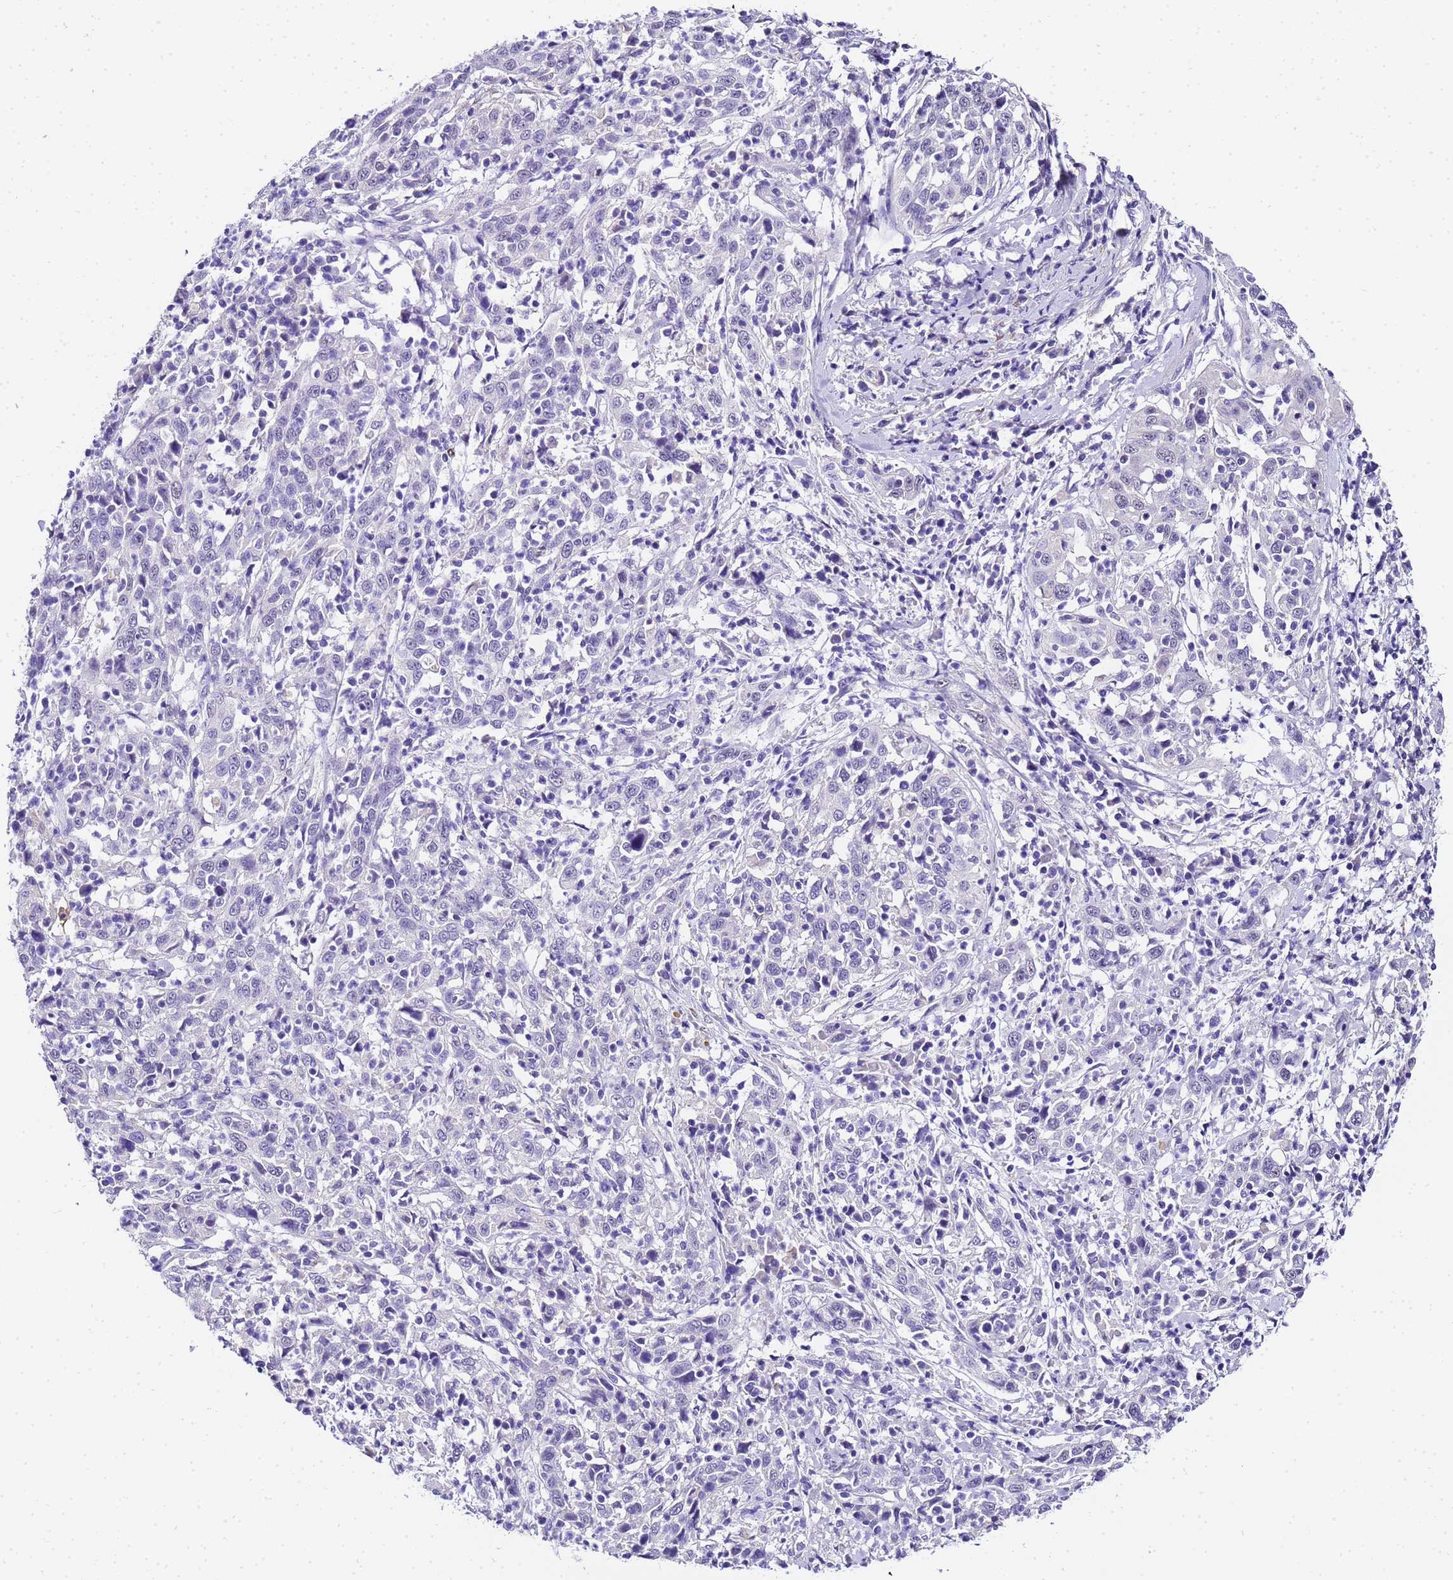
{"staining": {"intensity": "negative", "quantity": "none", "location": "none"}, "tissue": "cervical cancer", "cell_type": "Tumor cells", "image_type": "cancer", "snomed": [{"axis": "morphology", "description": "Squamous cell carcinoma, NOS"}, {"axis": "topography", "description": "Cervix"}], "caption": "DAB immunohistochemical staining of cervical cancer (squamous cell carcinoma) shows no significant positivity in tumor cells.", "gene": "HSPB6", "patient": {"sex": "female", "age": 46}}